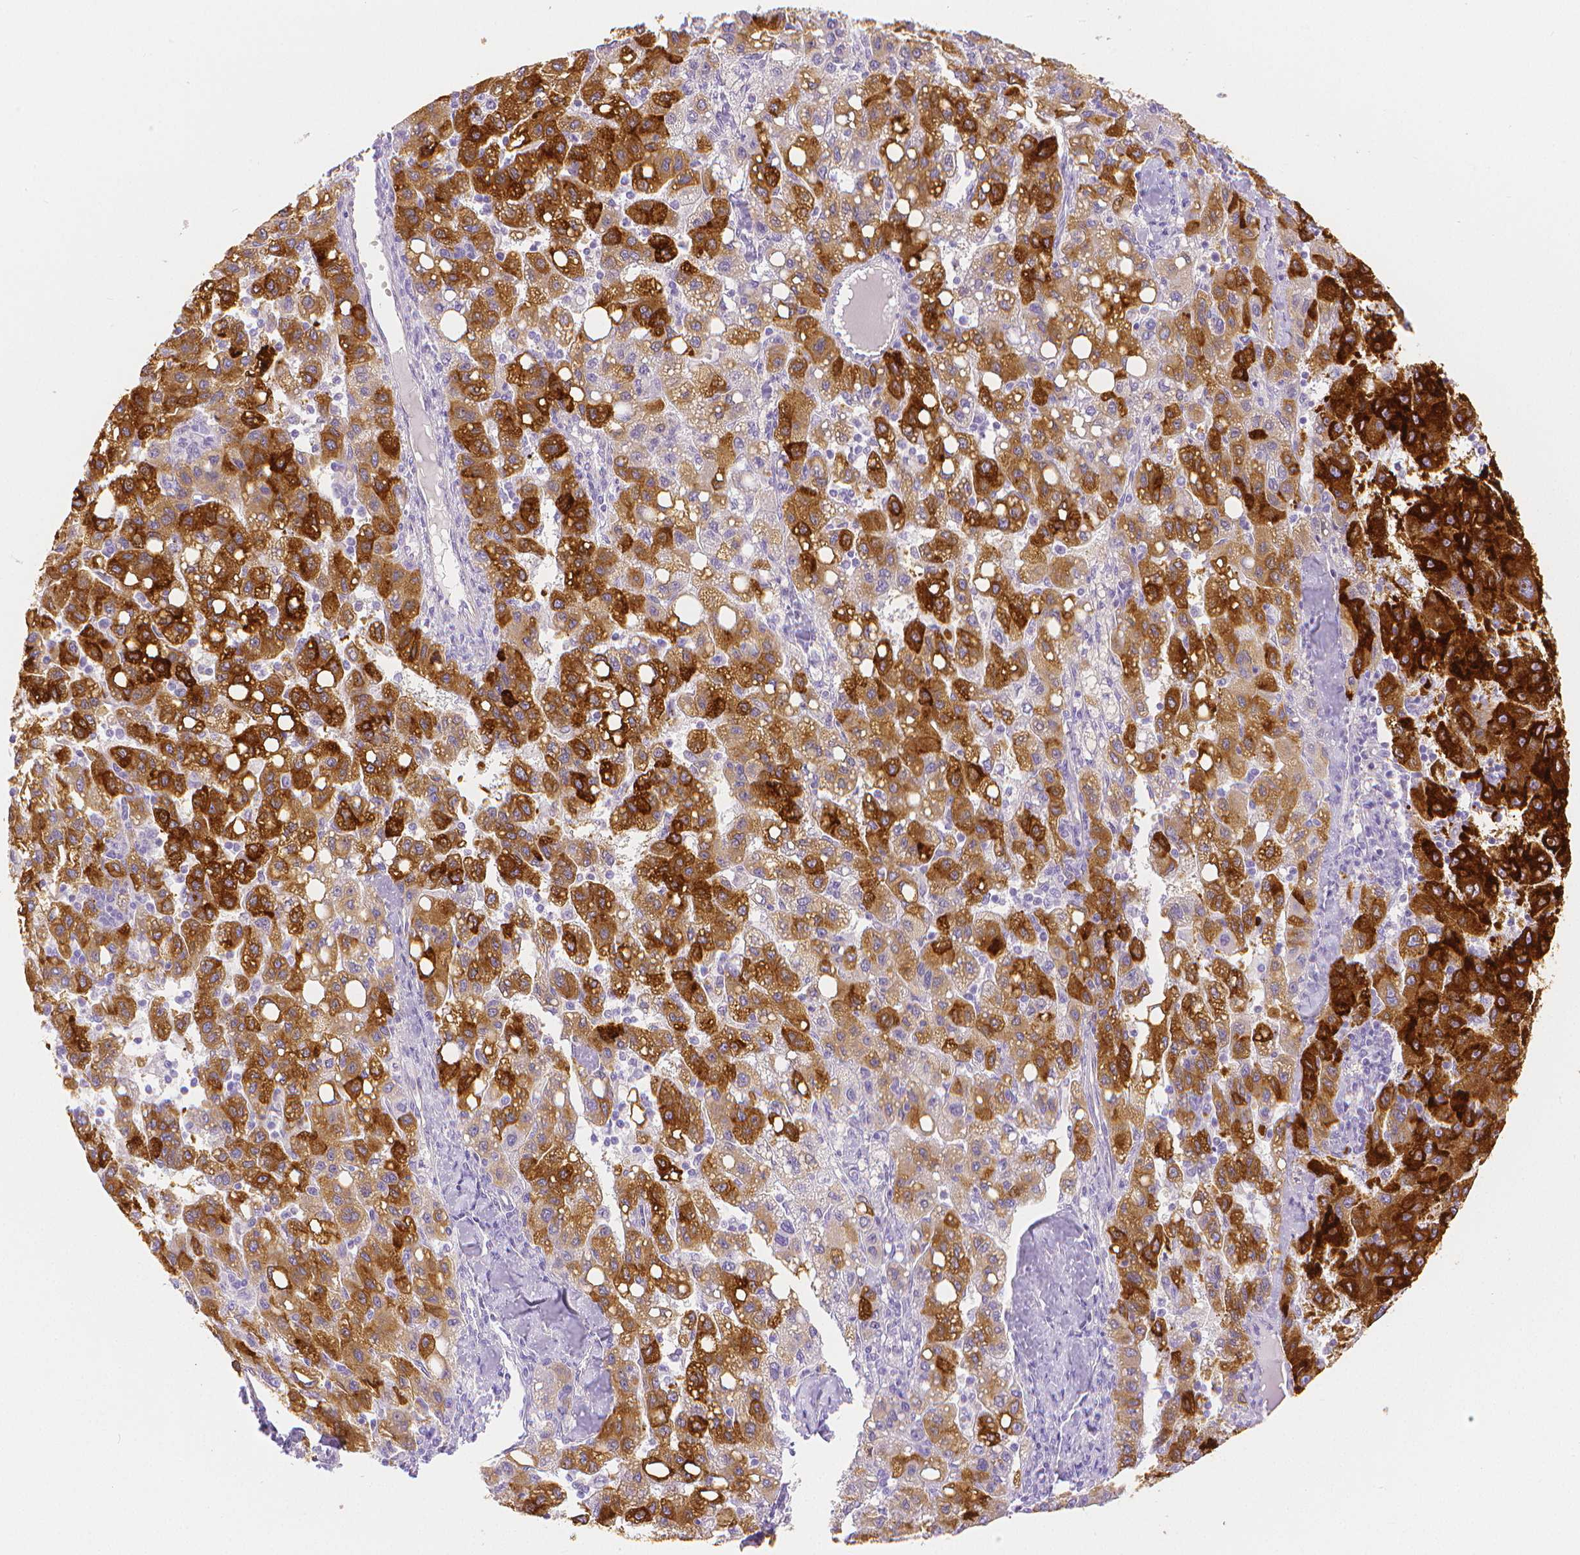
{"staining": {"intensity": "strong", "quantity": "25%-75%", "location": "cytoplasmic/membranous"}, "tissue": "liver cancer", "cell_type": "Tumor cells", "image_type": "cancer", "snomed": [{"axis": "morphology", "description": "Carcinoma, Hepatocellular, NOS"}, {"axis": "topography", "description": "Liver"}], "caption": "IHC of liver cancer (hepatocellular carcinoma) reveals high levels of strong cytoplasmic/membranous staining in about 25%-75% of tumor cells. The staining was performed using DAB, with brown indicating positive protein expression. Nuclei are stained blue with hematoxylin.", "gene": "SLC27A5", "patient": {"sex": "female", "age": 82}}